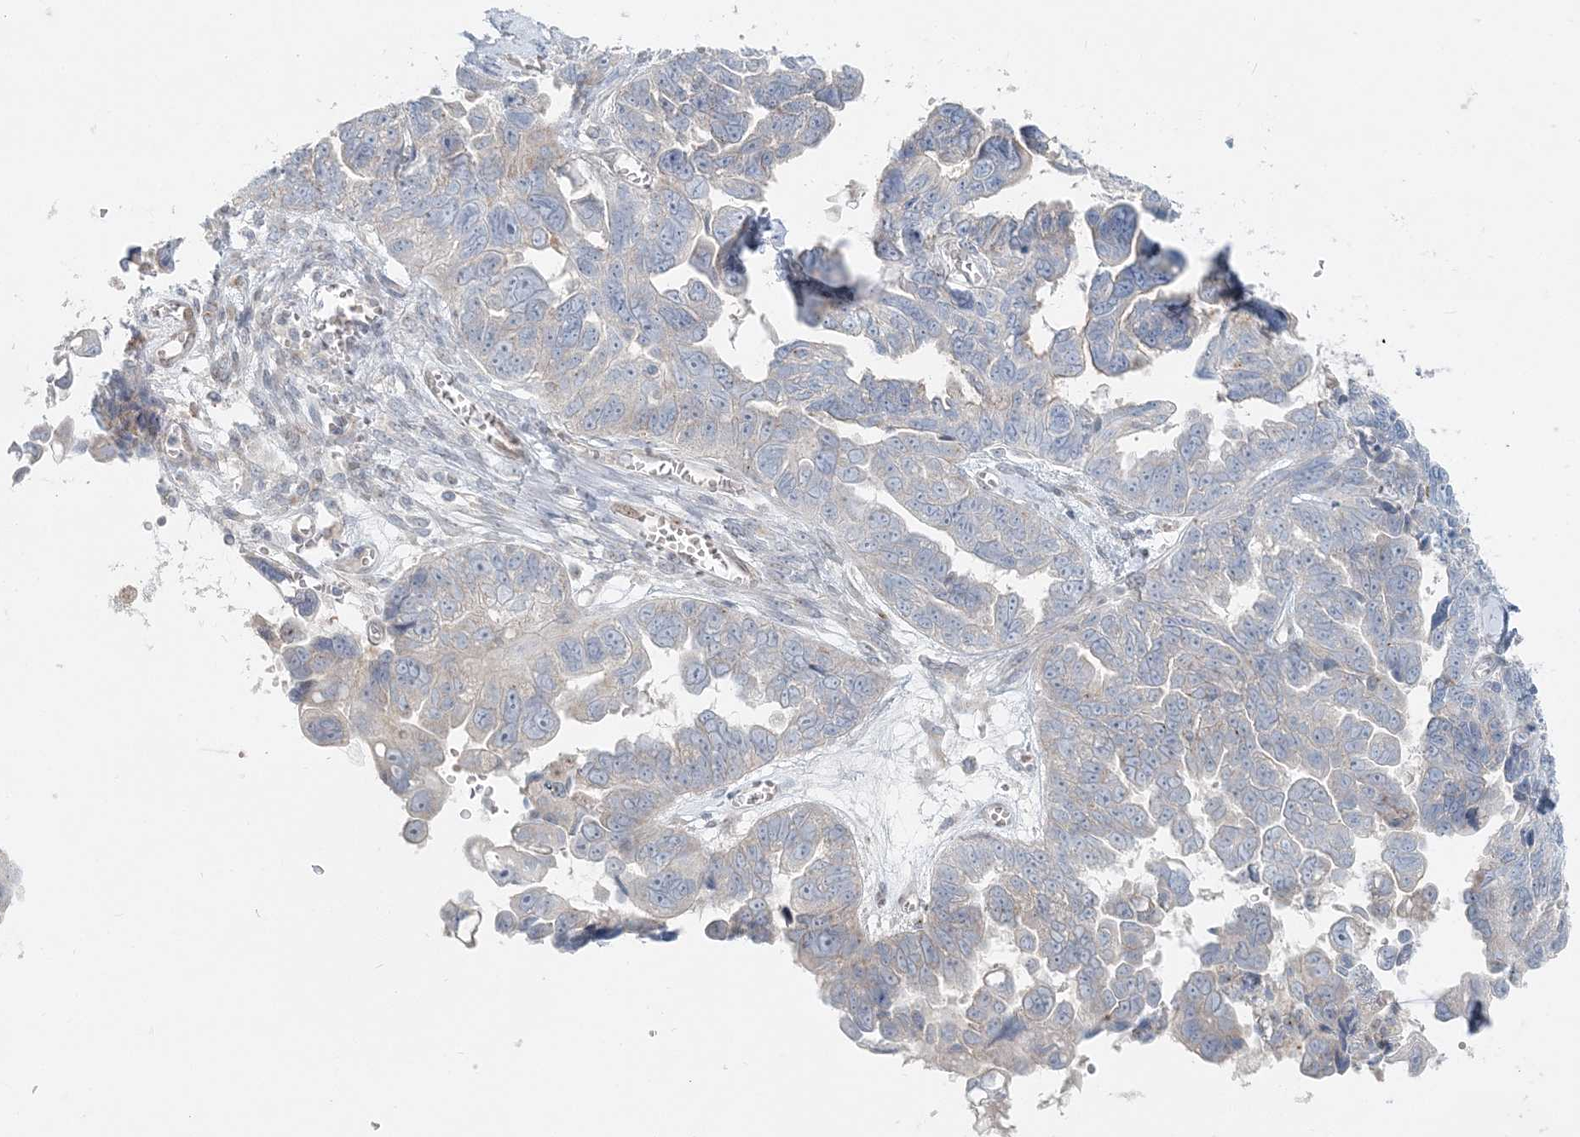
{"staining": {"intensity": "negative", "quantity": "none", "location": "none"}, "tissue": "ovarian cancer", "cell_type": "Tumor cells", "image_type": "cancer", "snomed": [{"axis": "morphology", "description": "Cystadenocarcinoma, serous, NOS"}, {"axis": "topography", "description": "Ovary"}], "caption": "A high-resolution histopathology image shows immunohistochemistry (IHC) staining of ovarian cancer, which displays no significant positivity in tumor cells. (Stains: DAB (3,3'-diaminobenzidine) immunohistochemistry (IHC) with hematoxylin counter stain, Microscopy: brightfield microscopy at high magnification).", "gene": "NAA11", "patient": {"sex": "female", "age": 79}}